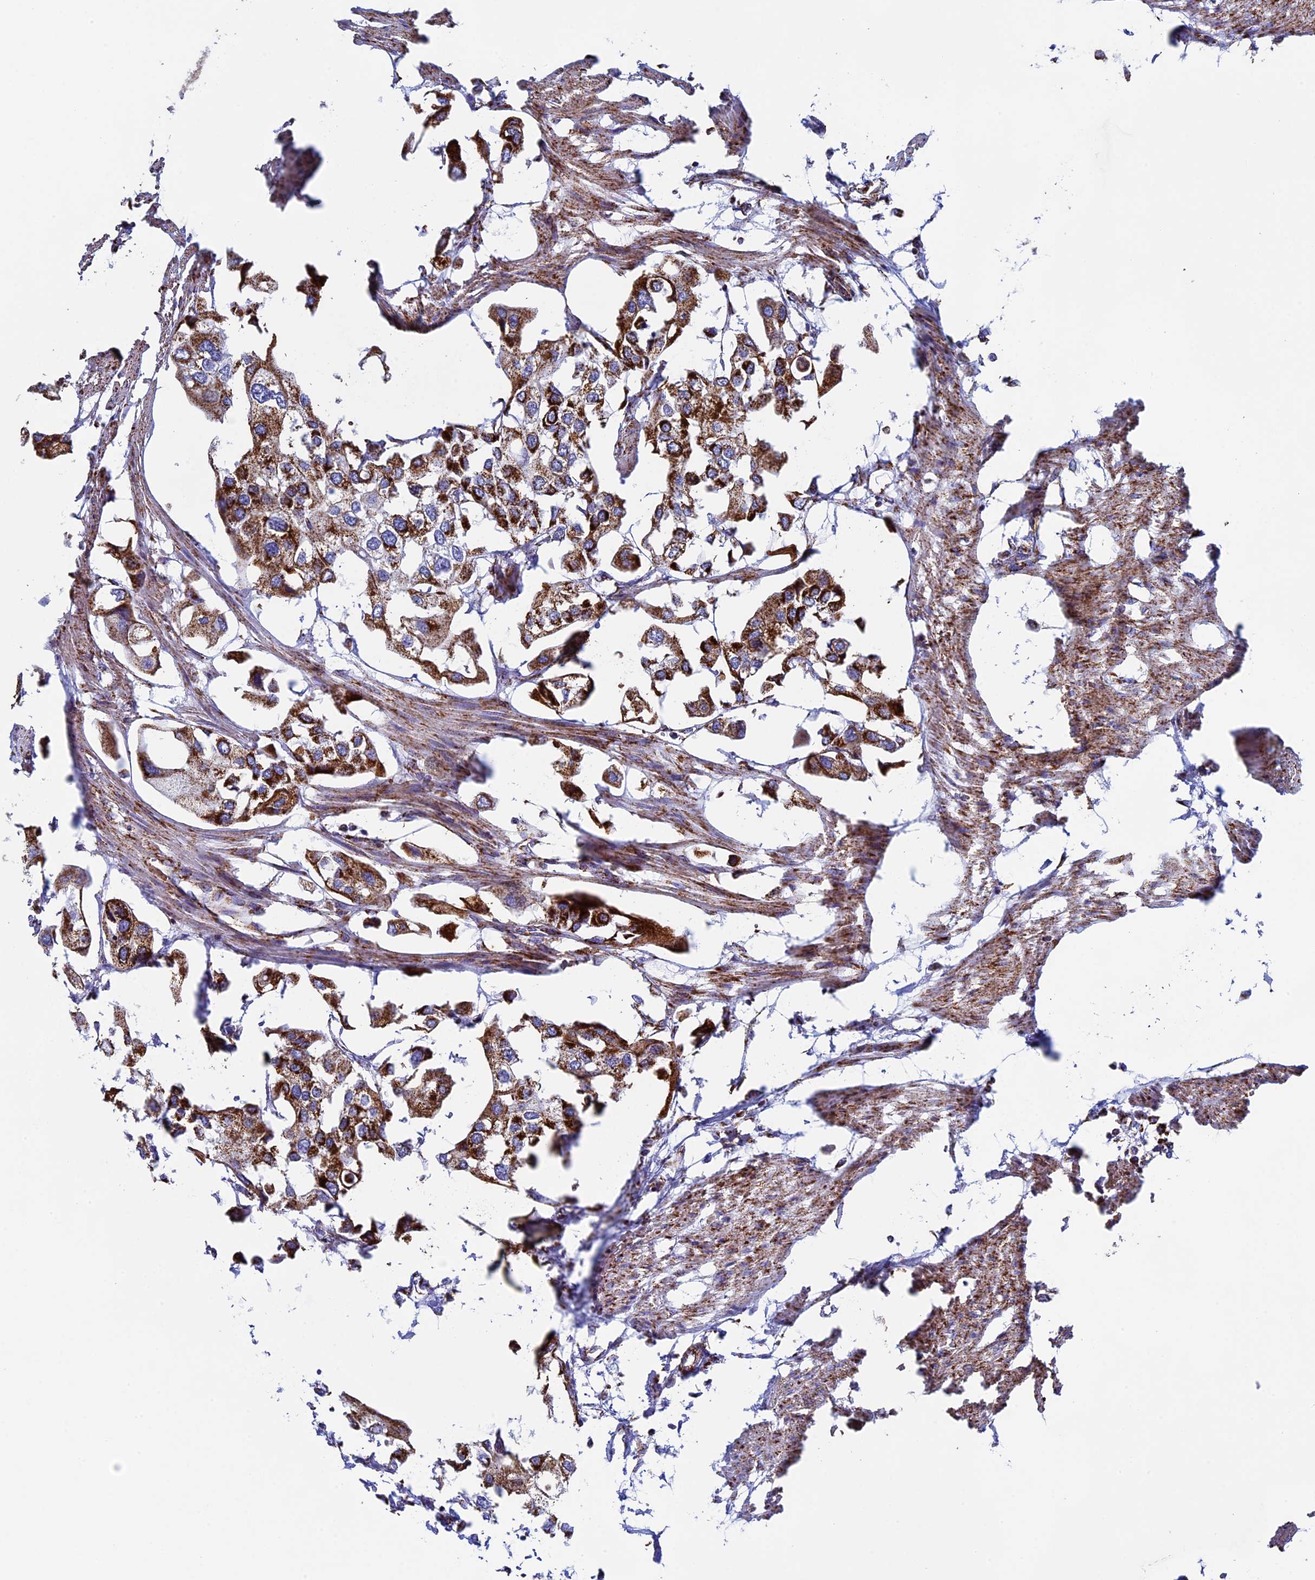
{"staining": {"intensity": "strong", "quantity": ">75%", "location": "cytoplasmic/membranous"}, "tissue": "urothelial cancer", "cell_type": "Tumor cells", "image_type": "cancer", "snomed": [{"axis": "morphology", "description": "Urothelial carcinoma, High grade"}, {"axis": "topography", "description": "Urinary bladder"}], "caption": "Human urothelial cancer stained with a protein marker demonstrates strong staining in tumor cells.", "gene": "UQCRFS1", "patient": {"sex": "male", "age": 64}}